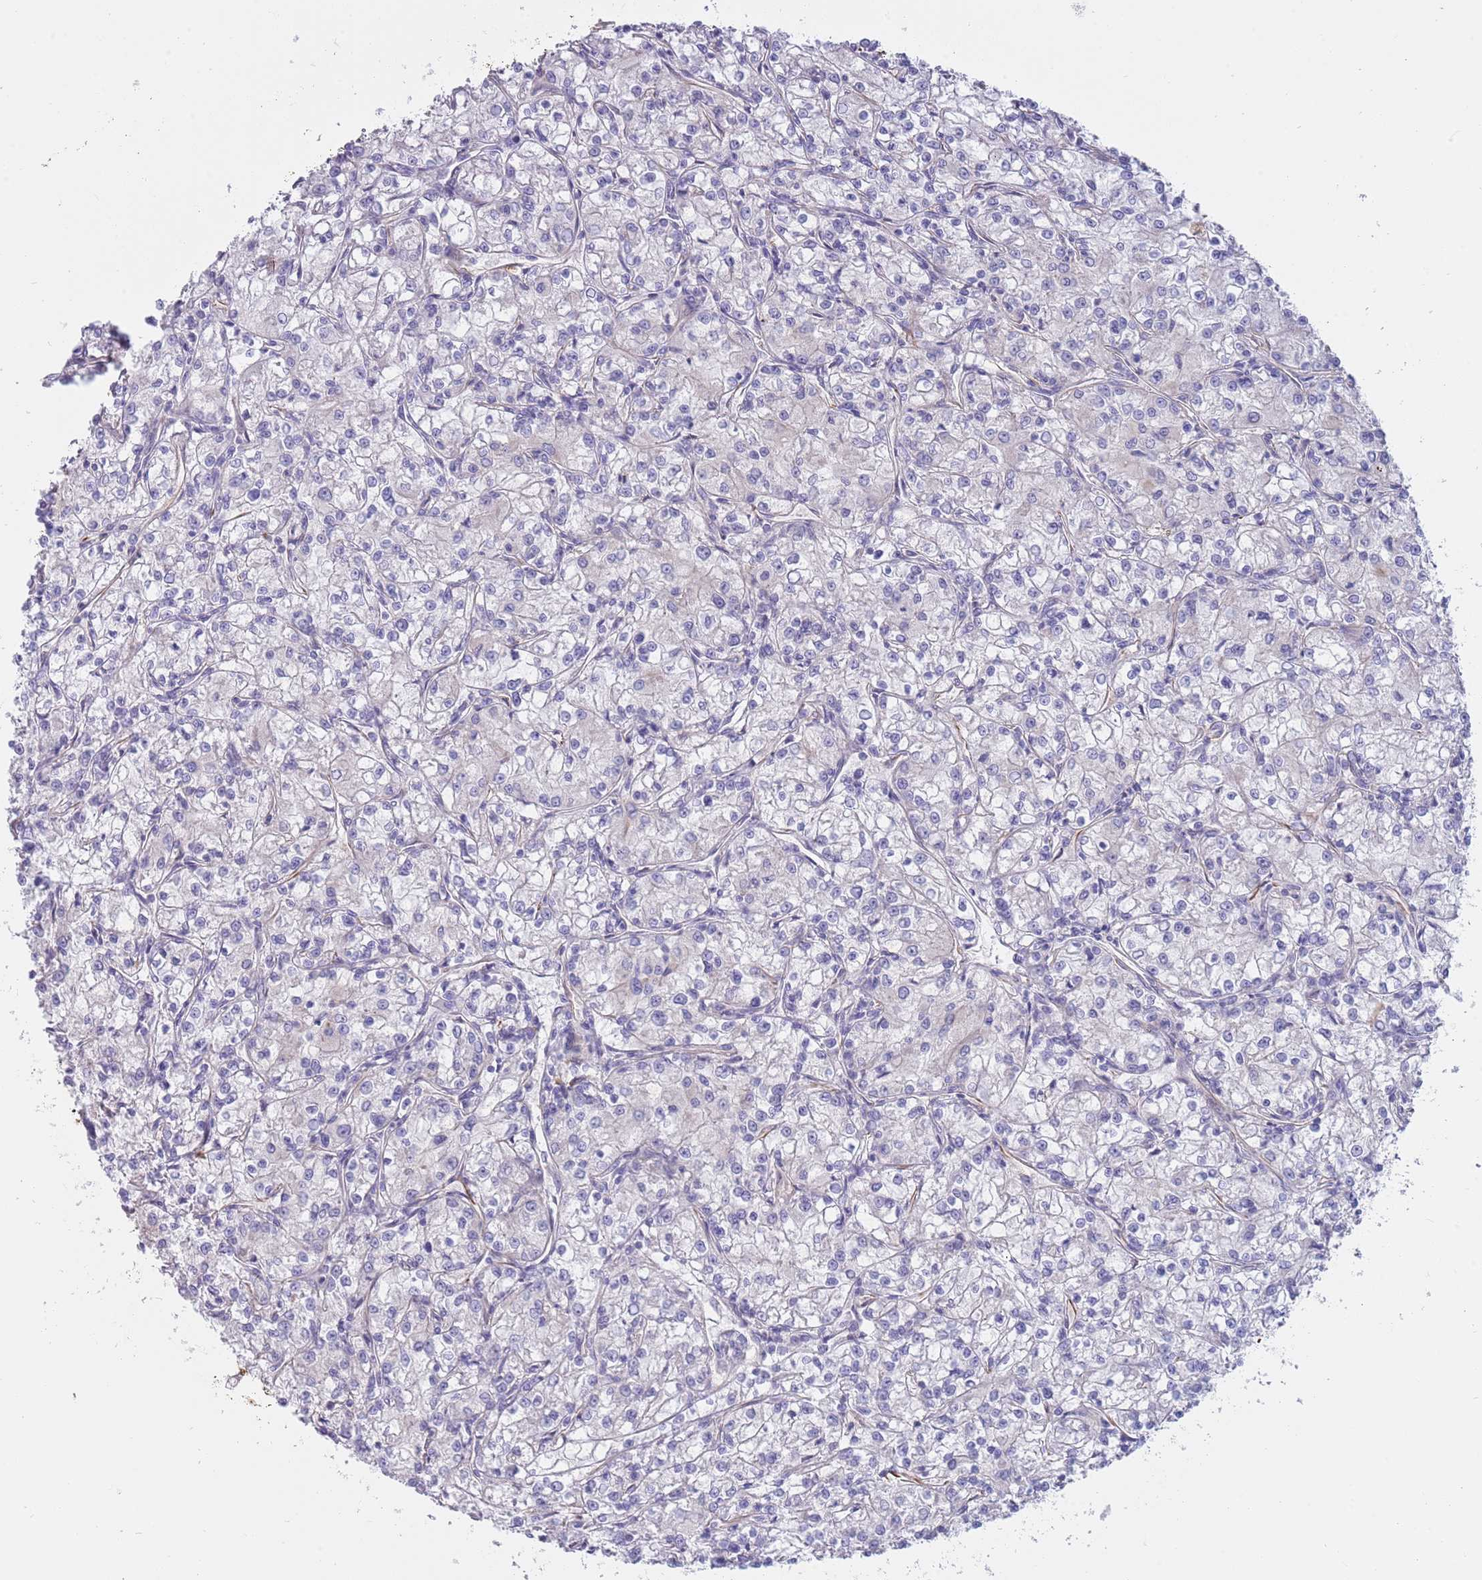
{"staining": {"intensity": "negative", "quantity": "none", "location": "none"}, "tissue": "renal cancer", "cell_type": "Tumor cells", "image_type": "cancer", "snomed": [{"axis": "morphology", "description": "Adenocarcinoma, NOS"}, {"axis": "topography", "description": "Kidney"}], "caption": "Protein analysis of adenocarcinoma (renal) reveals no significant positivity in tumor cells. (DAB (3,3'-diaminobenzidine) IHC visualized using brightfield microscopy, high magnification).", "gene": "MOGAT1", "patient": {"sex": "female", "age": 59}}